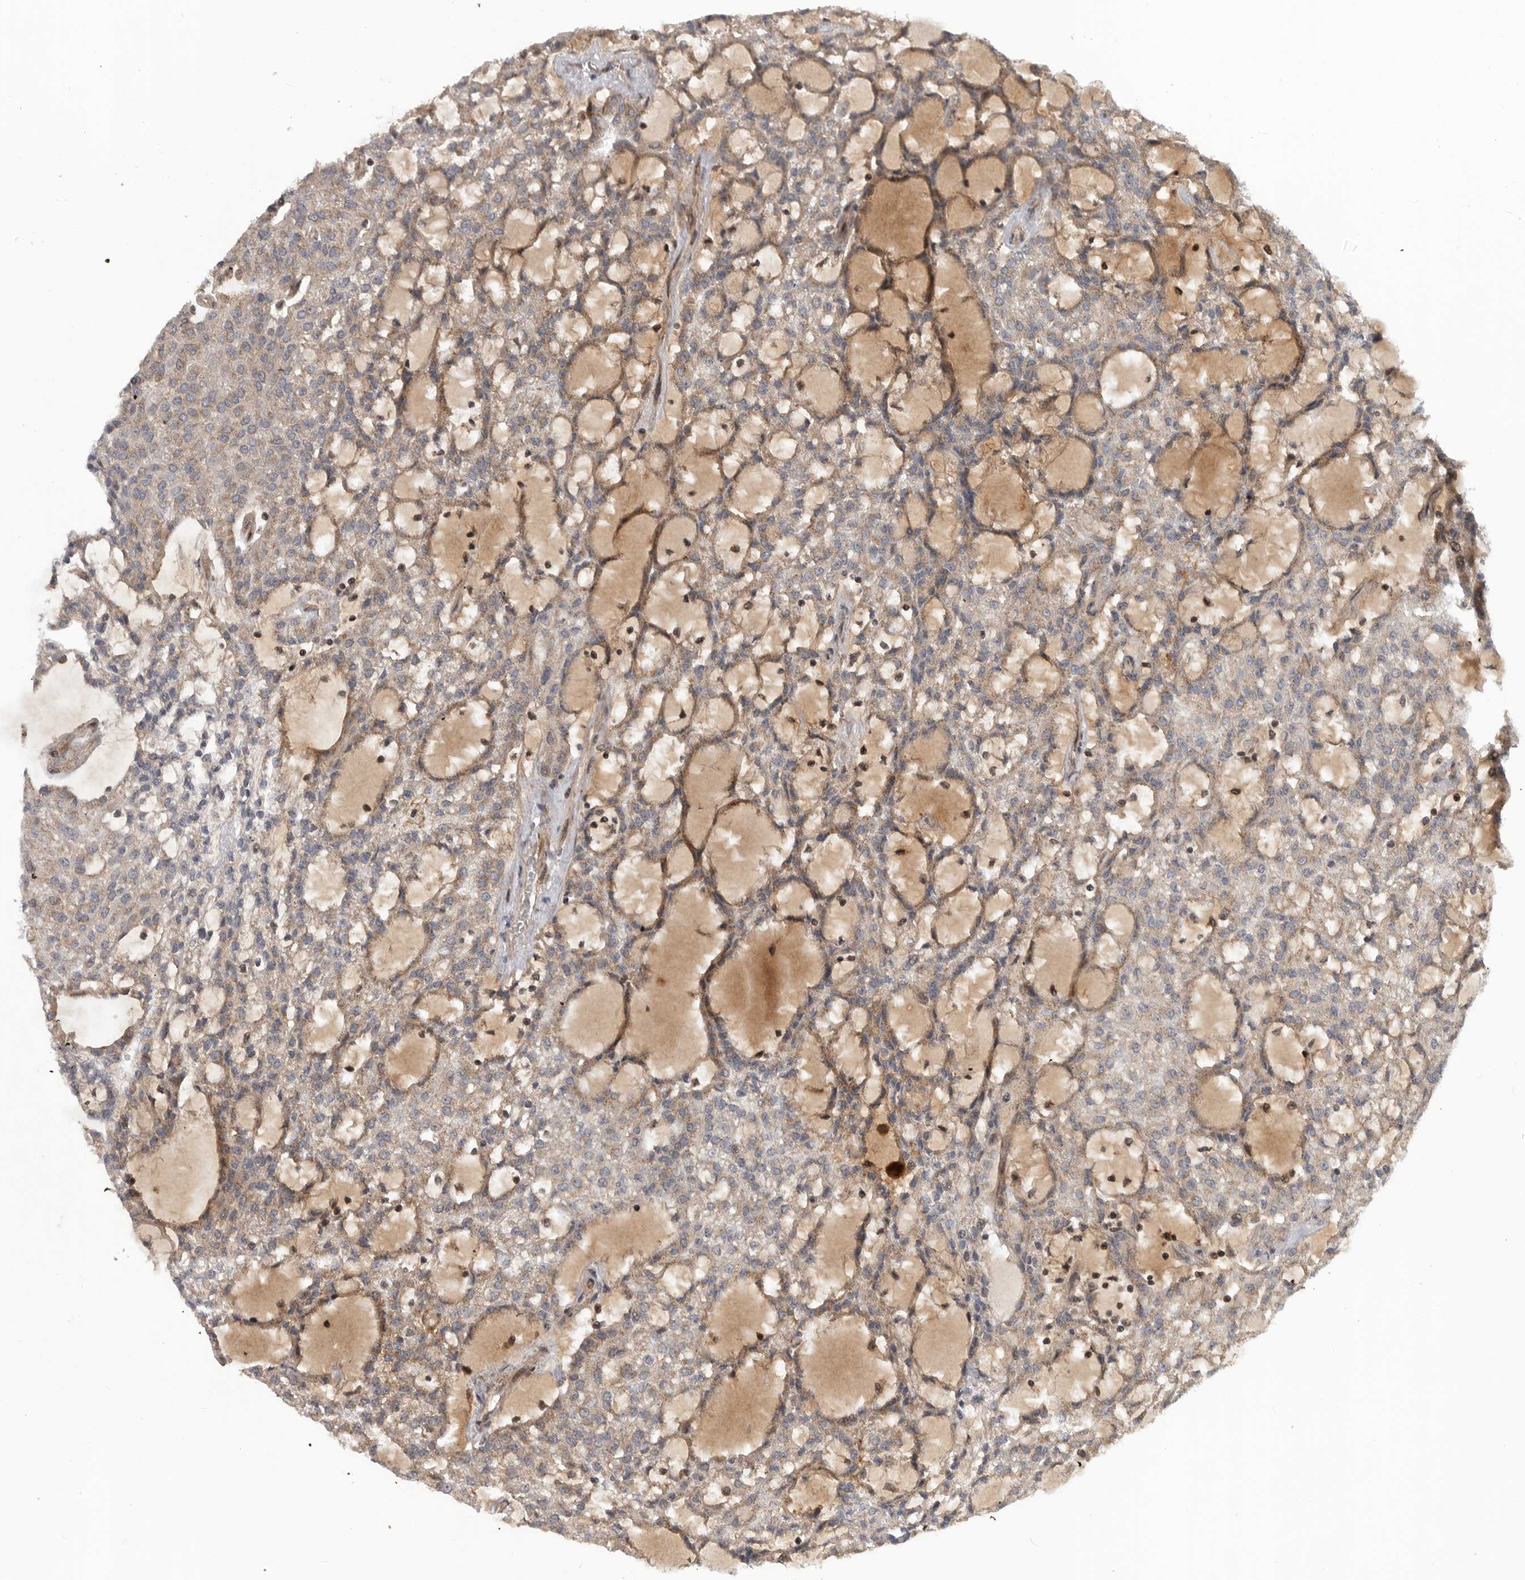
{"staining": {"intensity": "weak", "quantity": ">75%", "location": "cytoplasmic/membranous"}, "tissue": "renal cancer", "cell_type": "Tumor cells", "image_type": "cancer", "snomed": [{"axis": "morphology", "description": "Adenocarcinoma, NOS"}, {"axis": "topography", "description": "Kidney"}], "caption": "Tumor cells show weak cytoplasmic/membranous expression in approximately >75% of cells in renal cancer (adenocarcinoma).", "gene": "TMPRSS11F", "patient": {"sex": "male", "age": 63}}